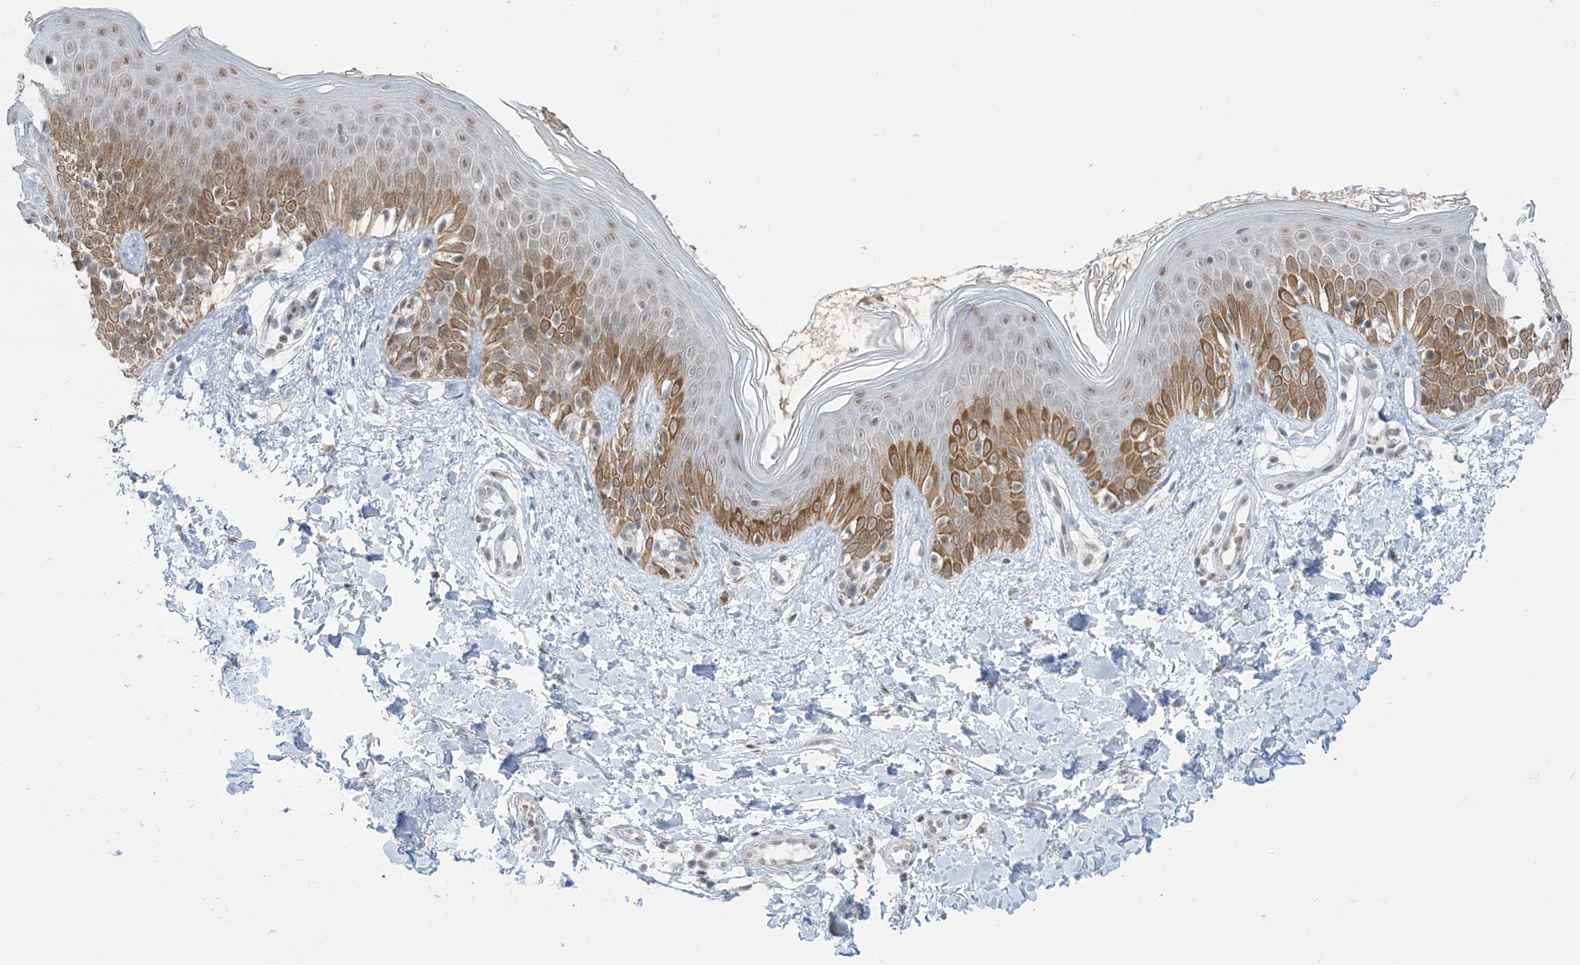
{"staining": {"intensity": "weak", "quantity": ">75%", "location": "cytoplasmic/membranous"}, "tissue": "skin", "cell_type": "Fibroblasts", "image_type": "normal", "snomed": [{"axis": "morphology", "description": "Normal tissue, NOS"}, {"axis": "topography", "description": "Skin"}], "caption": "Fibroblasts exhibit low levels of weak cytoplasmic/membranous positivity in about >75% of cells in unremarkable human skin. Nuclei are stained in blue.", "gene": "TFPT", "patient": {"sex": "male", "age": 37}}